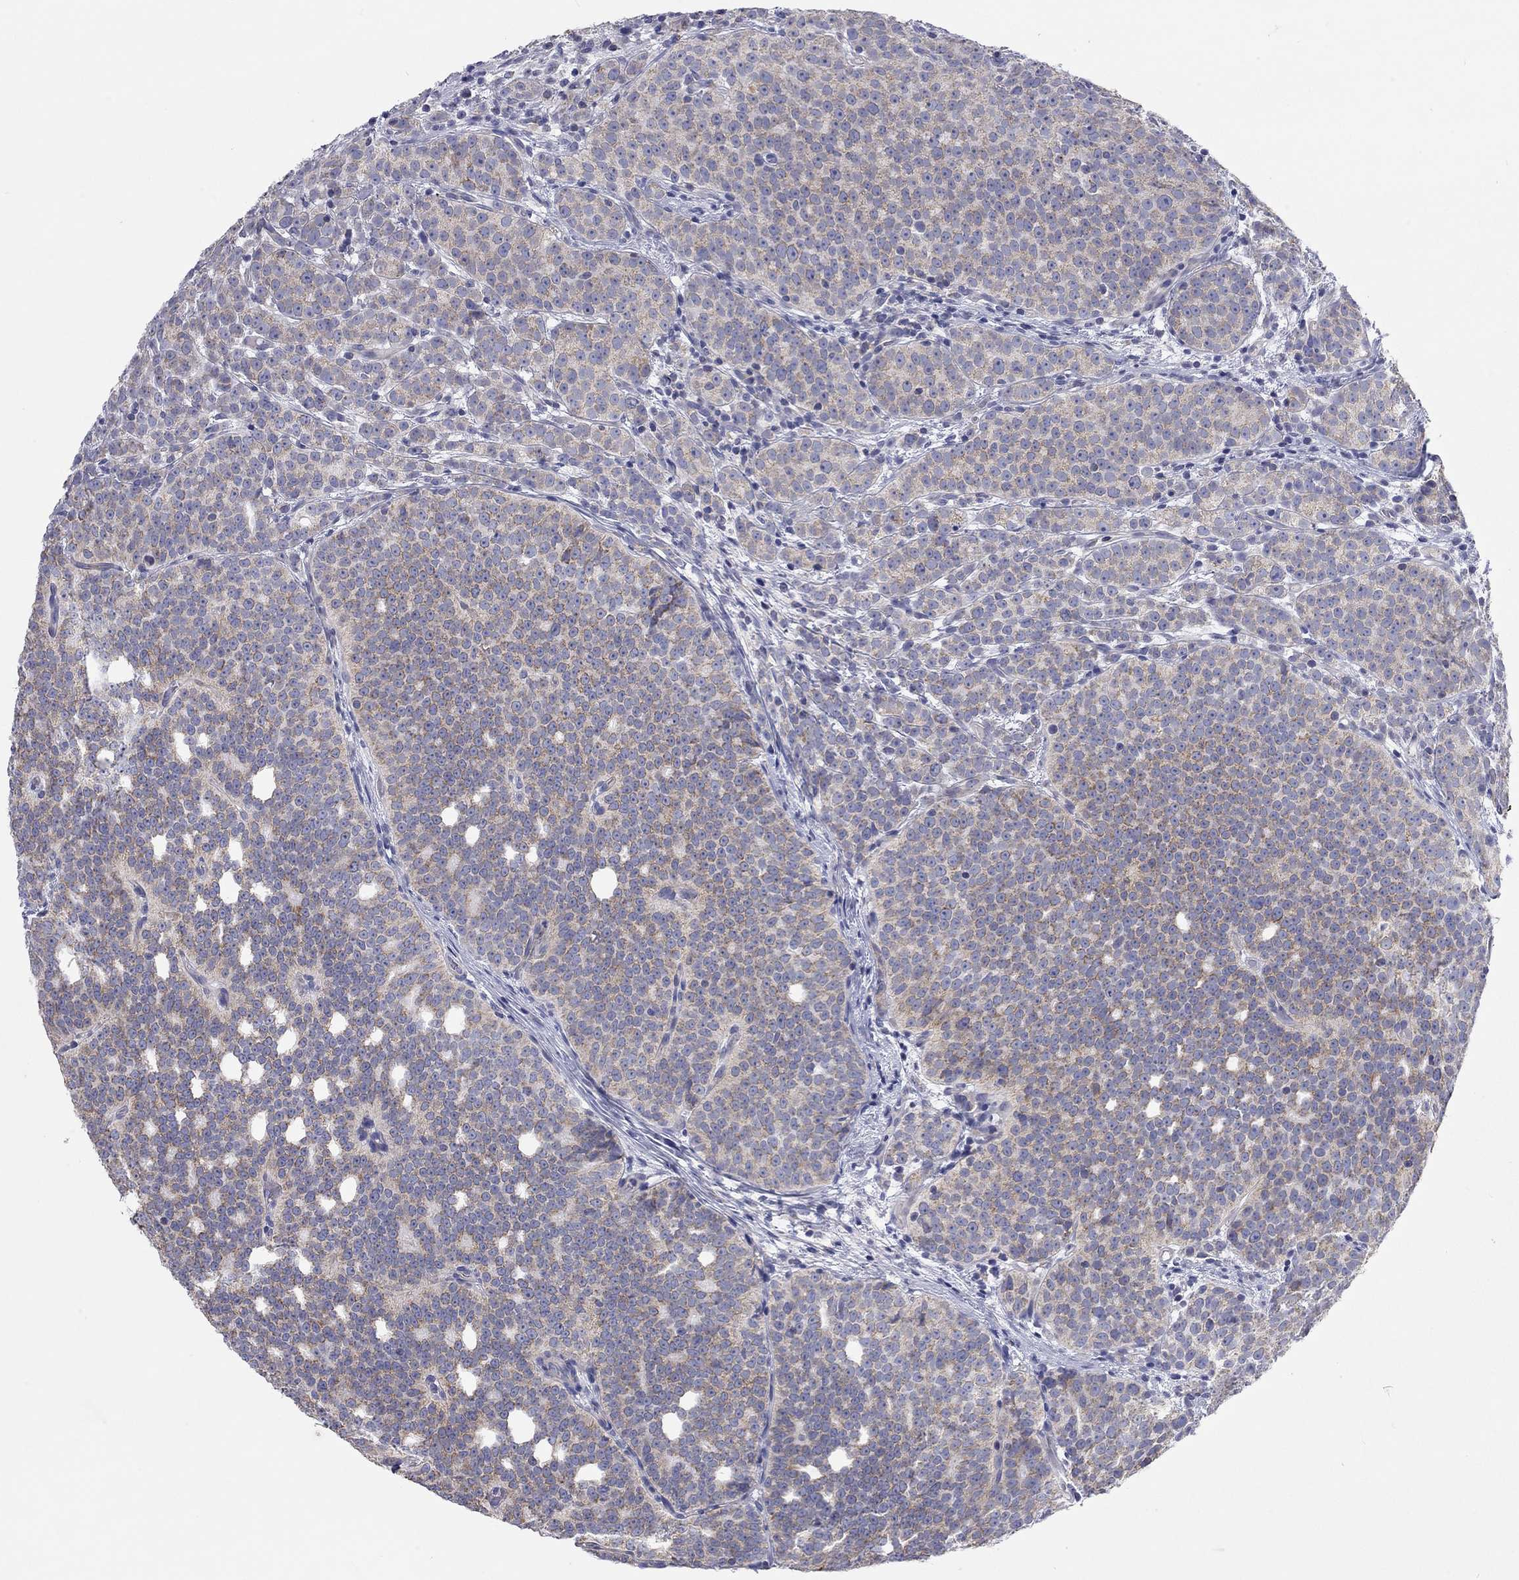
{"staining": {"intensity": "strong", "quantity": "<25%", "location": "cytoplasmic/membranous"}, "tissue": "prostate cancer", "cell_type": "Tumor cells", "image_type": "cancer", "snomed": [{"axis": "morphology", "description": "Adenocarcinoma, High grade"}, {"axis": "topography", "description": "Prostate"}], "caption": "Brown immunohistochemical staining in prostate high-grade adenocarcinoma reveals strong cytoplasmic/membranous staining in approximately <25% of tumor cells.", "gene": "RCAN1", "patient": {"sex": "male", "age": 53}}